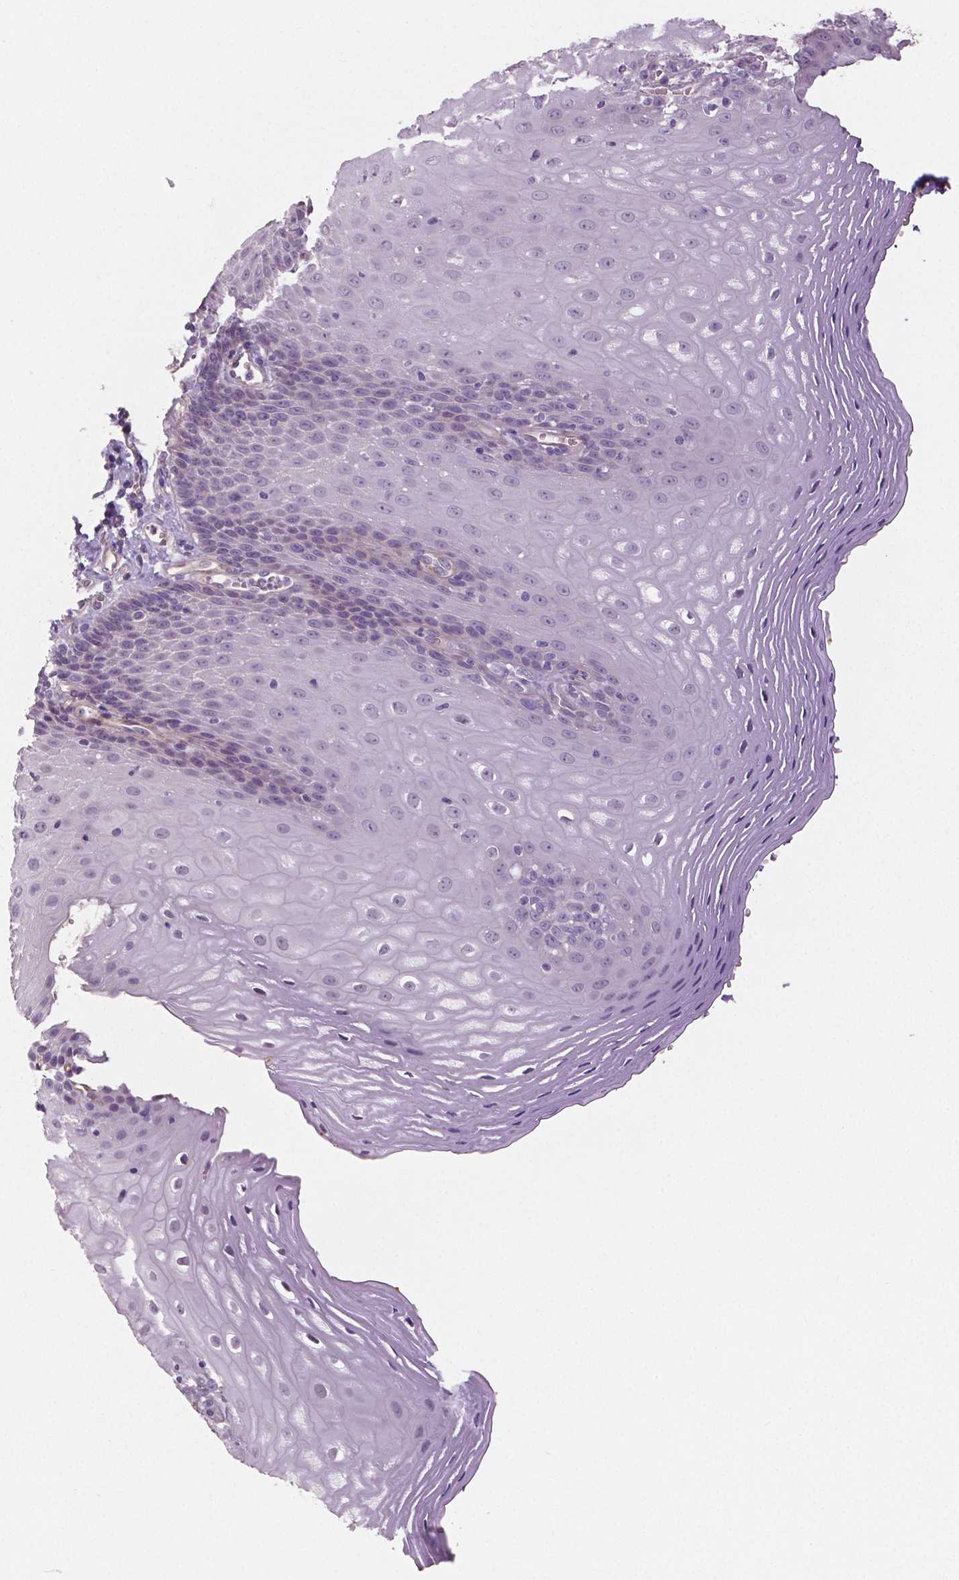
{"staining": {"intensity": "negative", "quantity": "none", "location": "none"}, "tissue": "esophagus", "cell_type": "Squamous epithelial cells", "image_type": "normal", "snomed": [{"axis": "morphology", "description": "Normal tissue, NOS"}, {"axis": "topography", "description": "Esophagus"}], "caption": "IHC image of benign esophagus stained for a protein (brown), which displays no expression in squamous epithelial cells.", "gene": "FLT1", "patient": {"sex": "female", "age": 68}}